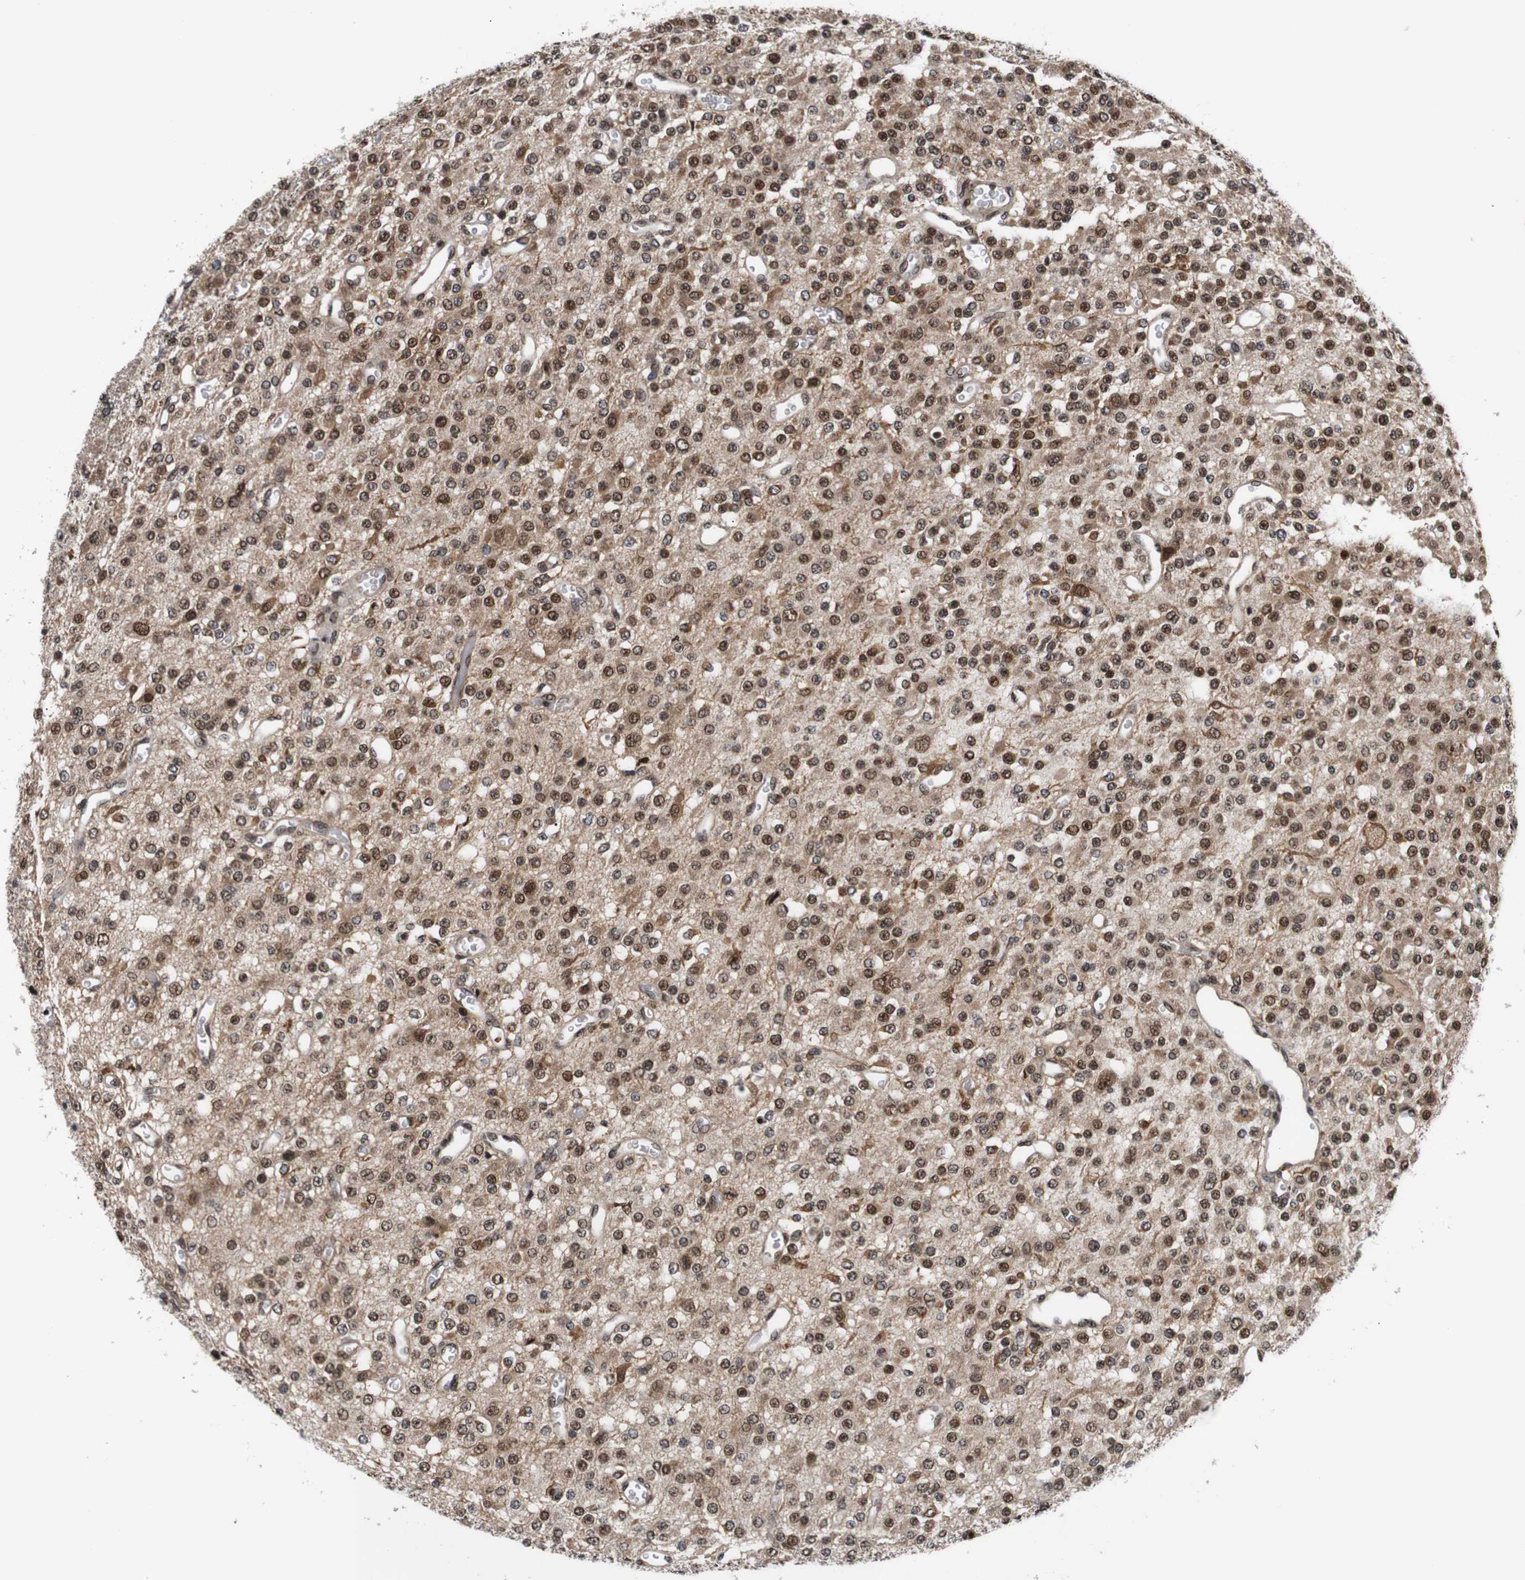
{"staining": {"intensity": "moderate", "quantity": "25%-75%", "location": "nuclear"}, "tissue": "glioma", "cell_type": "Tumor cells", "image_type": "cancer", "snomed": [{"axis": "morphology", "description": "Glioma, malignant, Low grade"}, {"axis": "topography", "description": "Brain"}], "caption": "Moderate nuclear staining for a protein is present in about 25%-75% of tumor cells of glioma using IHC.", "gene": "KIF23", "patient": {"sex": "male", "age": 38}}